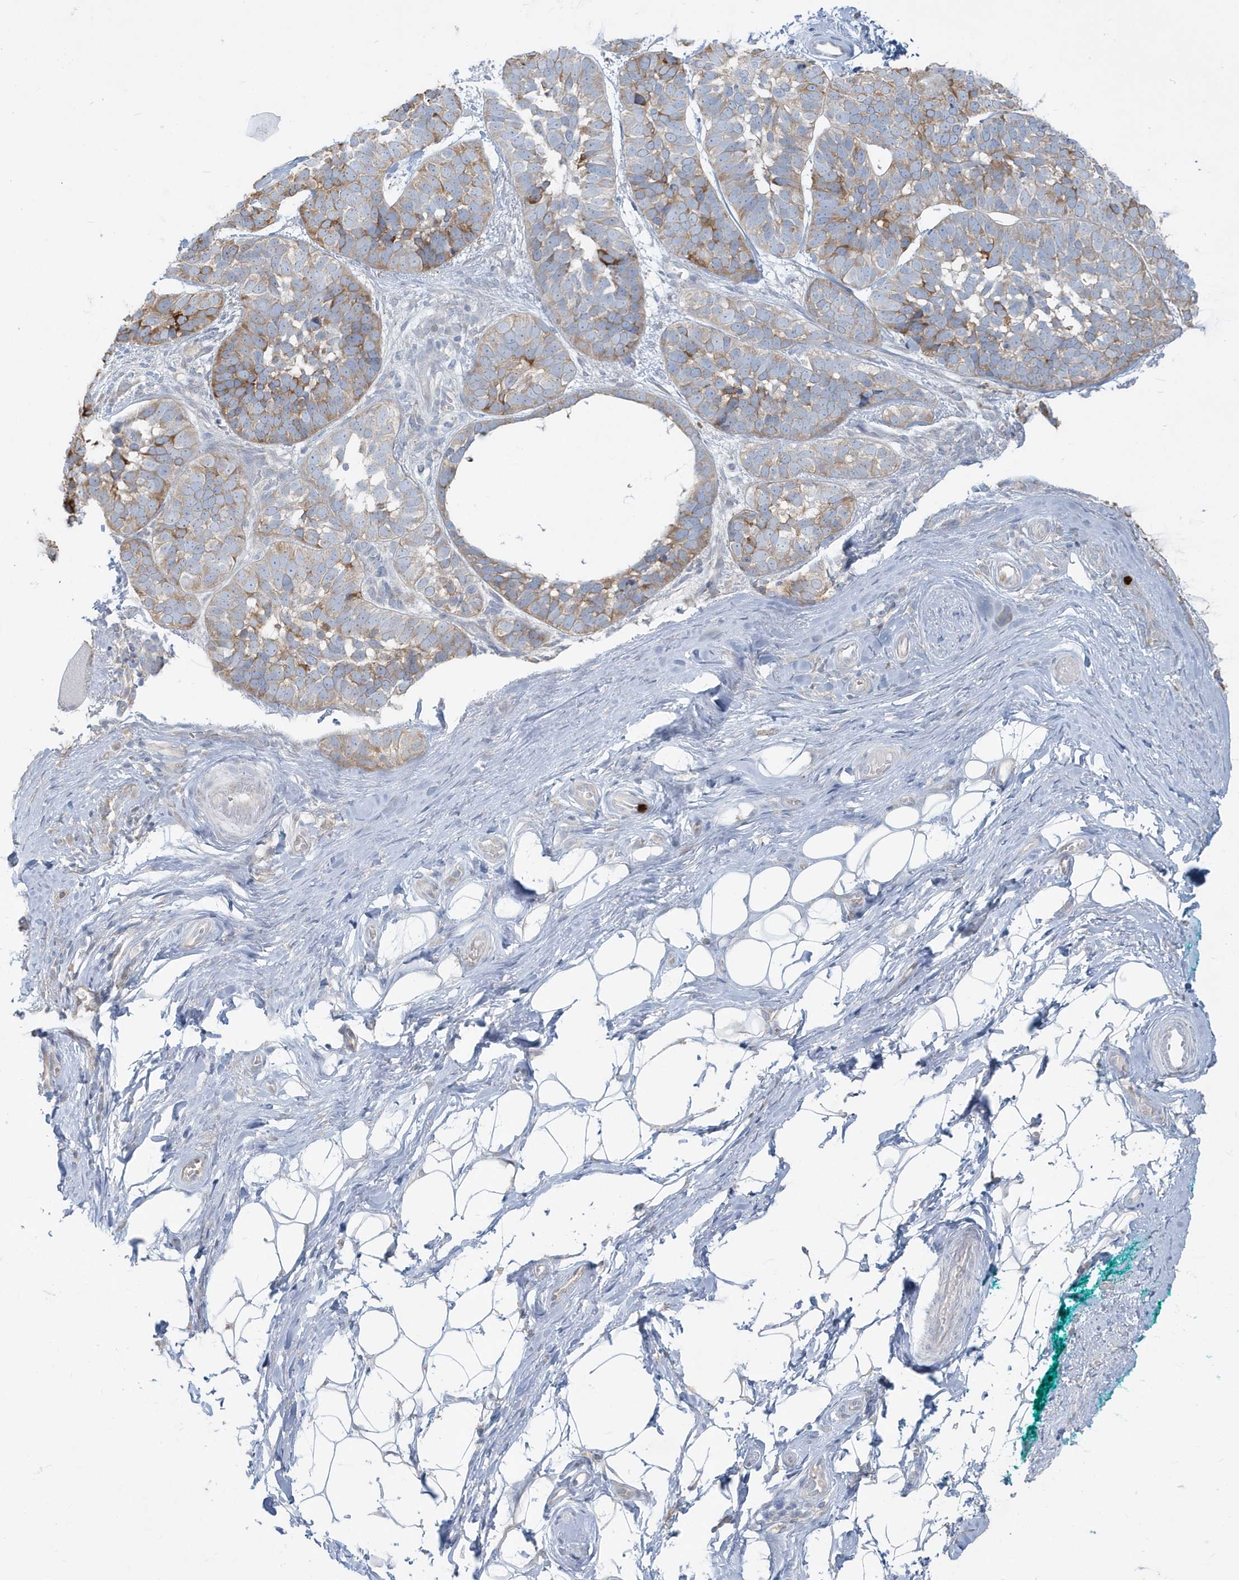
{"staining": {"intensity": "moderate", "quantity": "<25%", "location": "cytoplasmic/membranous"}, "tissue": "skin cancer", "cell_type": "Tumor cells", "image_type": "cancer", "snomed": [{"axis": "morphology", "description": "Basal cell carcinoma"}, {"axis": "topography", "description": "Skin"}], "caption": "Moderate cytoplasmic/membranous staining is appreciated in about <25% of tumor cells in skin cancer (basal cell carcinoma). (brown staining indicates protein expression, while blue staining denotes nuclei).", "gene": "CCNJ", "patient": {"sex": "male", "age": 62}}